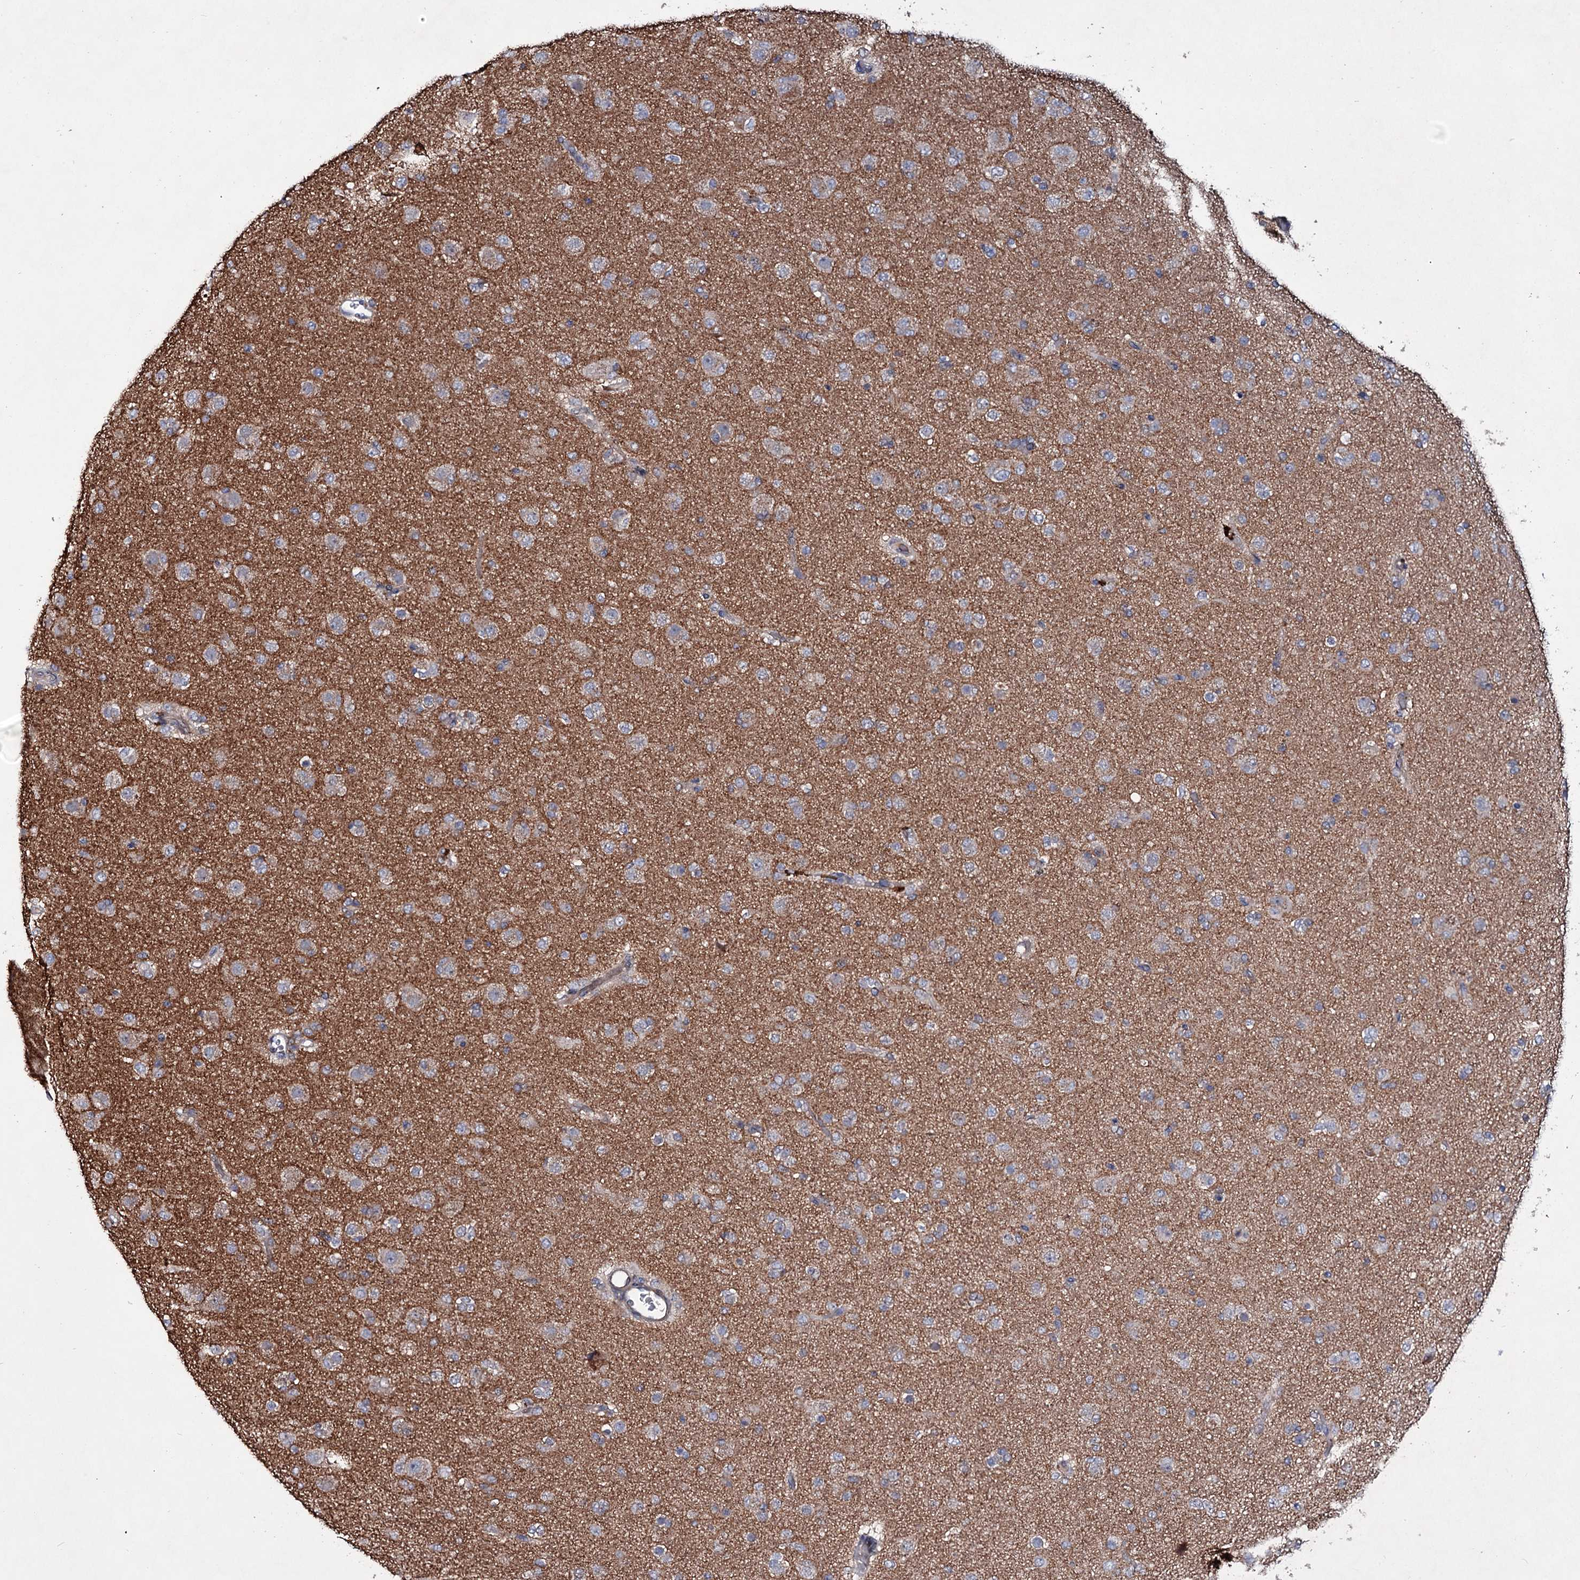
{"staining": {"intensity": "negative", "quantity": "none", "location": "none"}, "tissue": "glioma", "cell_type": "Tumor cells", "image_type": "cancer", "snomed": [{"axis": "morphology", "description": "Glioma, malignant, Low grade"}, {"axis": "topography", "description": "Brain"}], "caption": "An image of glioma stained for a protein demonstrates no brown staining in tumor cells.", "gene": "PTDSS2", "patient": {"sex": "male", "age": 65}}